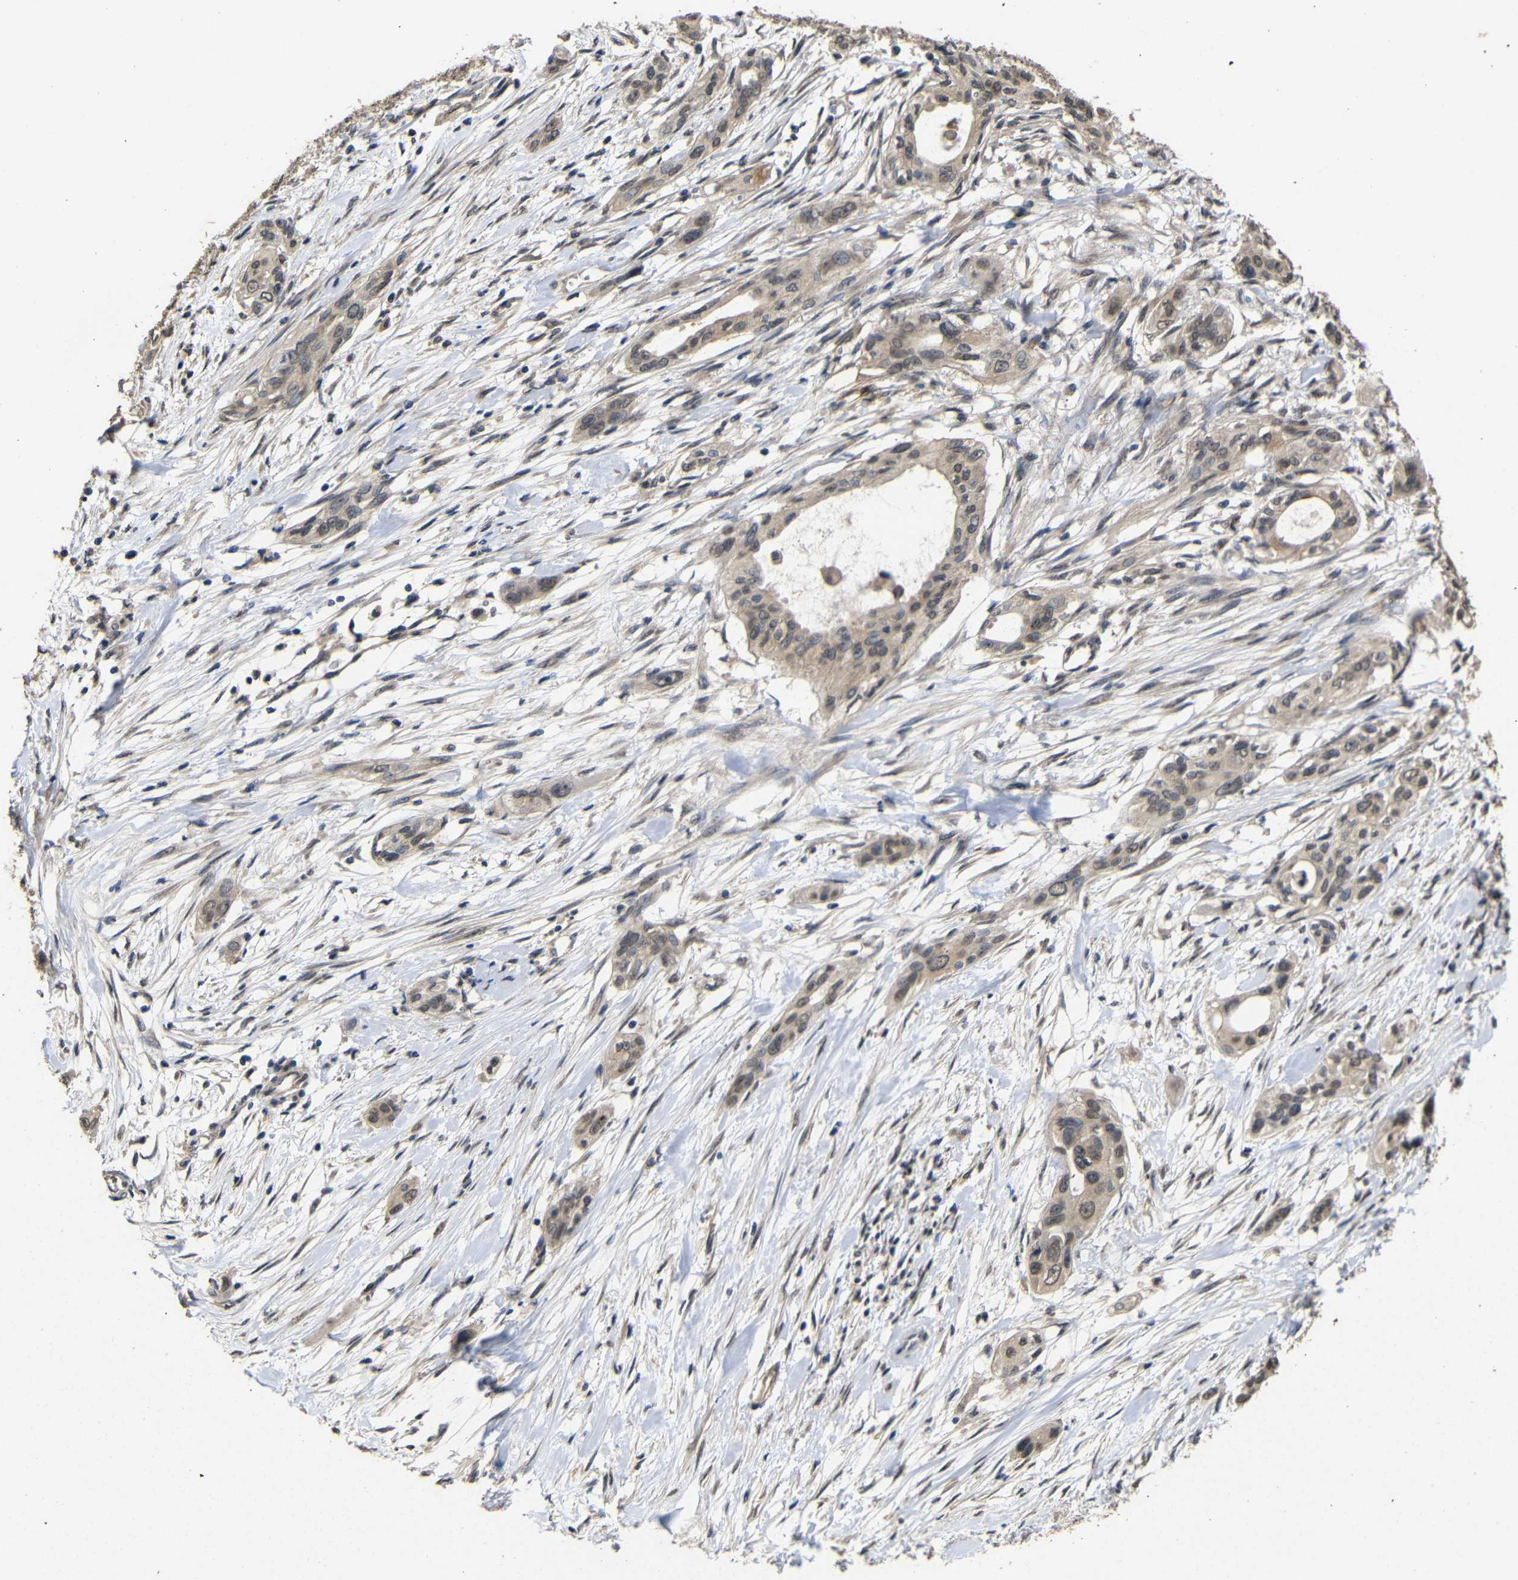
{"staining": {"intensity": "weak", "quantity": ">75%", "location": "cytoplasmic/membranous,nuclear"}, "tissue": "pancreatic cancer", "cell_type": "Tumor cells", "image_type": "cancer", "snomed": [{"axis": "morphology", "description": "Adenocarcinoma, NOS"}, {"axis": "topography", "description": "Pancreas"}], "caption": "A micrograph of pancreatic cancer (adenocarcinoma) stained for a protein displays weak cytoplasmic/membranous and nuclear brown staining in tumor cells.", "gene": "ATG12", "patient": {"sex": "female", "age": 60}}